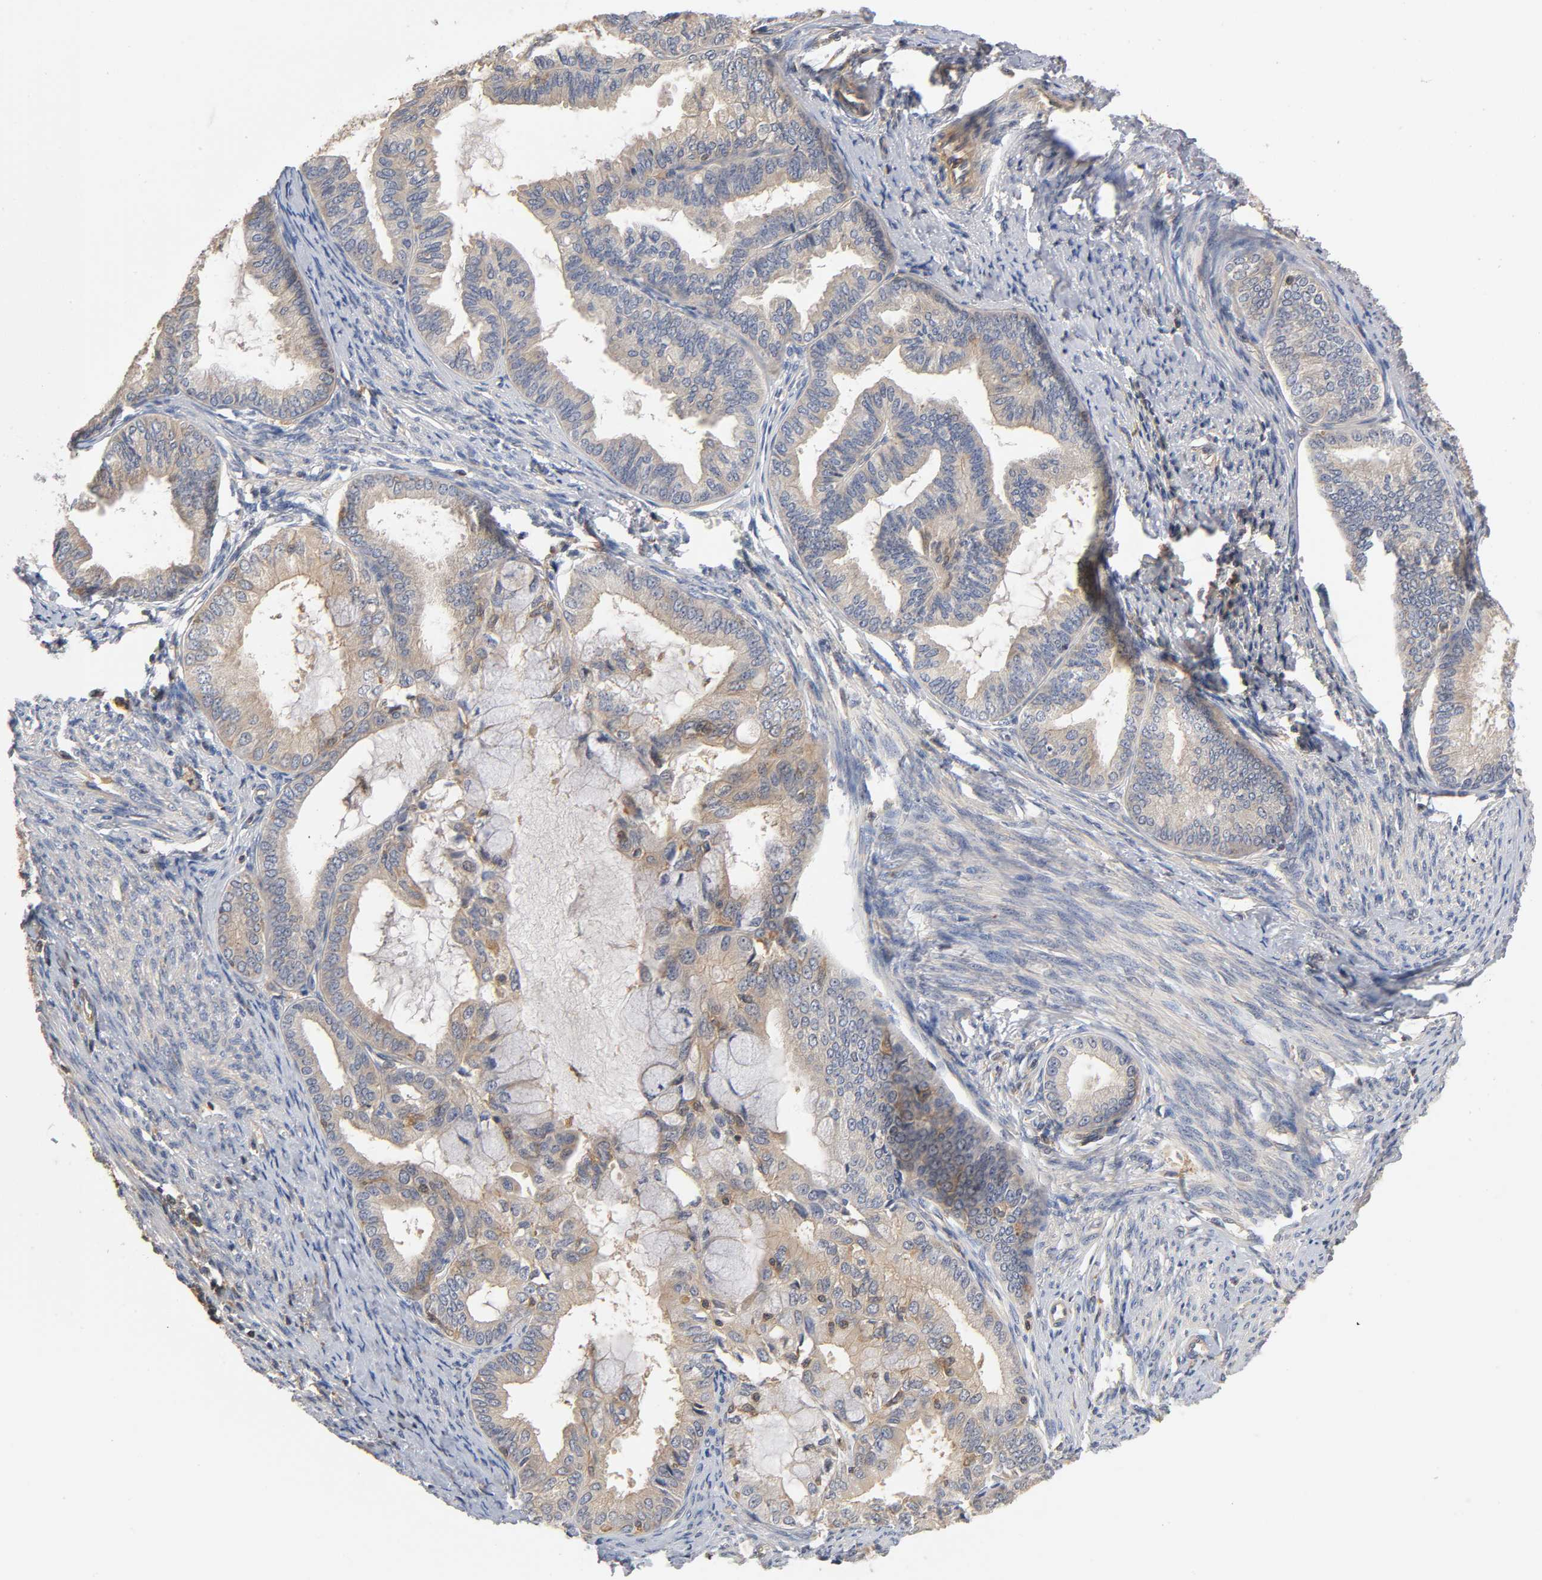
{"staining": {"intensity": "moderate", "quantity": "25%-75%", "location": "cytoplasmic/membranous"}, "tissue": "endometrial cancer", "cell_type": "Tumor cells", "image_type": "cancer", "snomed": [{"axis": "morphology", "description": "Adenocarcinoma, NOS"}, {"axis": "topography", "description": "Endometrium"}], "caption": "High-power microscopy captured an immunohistochemistry (IHC) histopathology image of endometrial cancer, revealing moderate cytoplasmic/membranous positivity in about 25%-75% of tumor cells.", "gene": "ACTR2", "patient": {"sex": "female", "age": 86}}